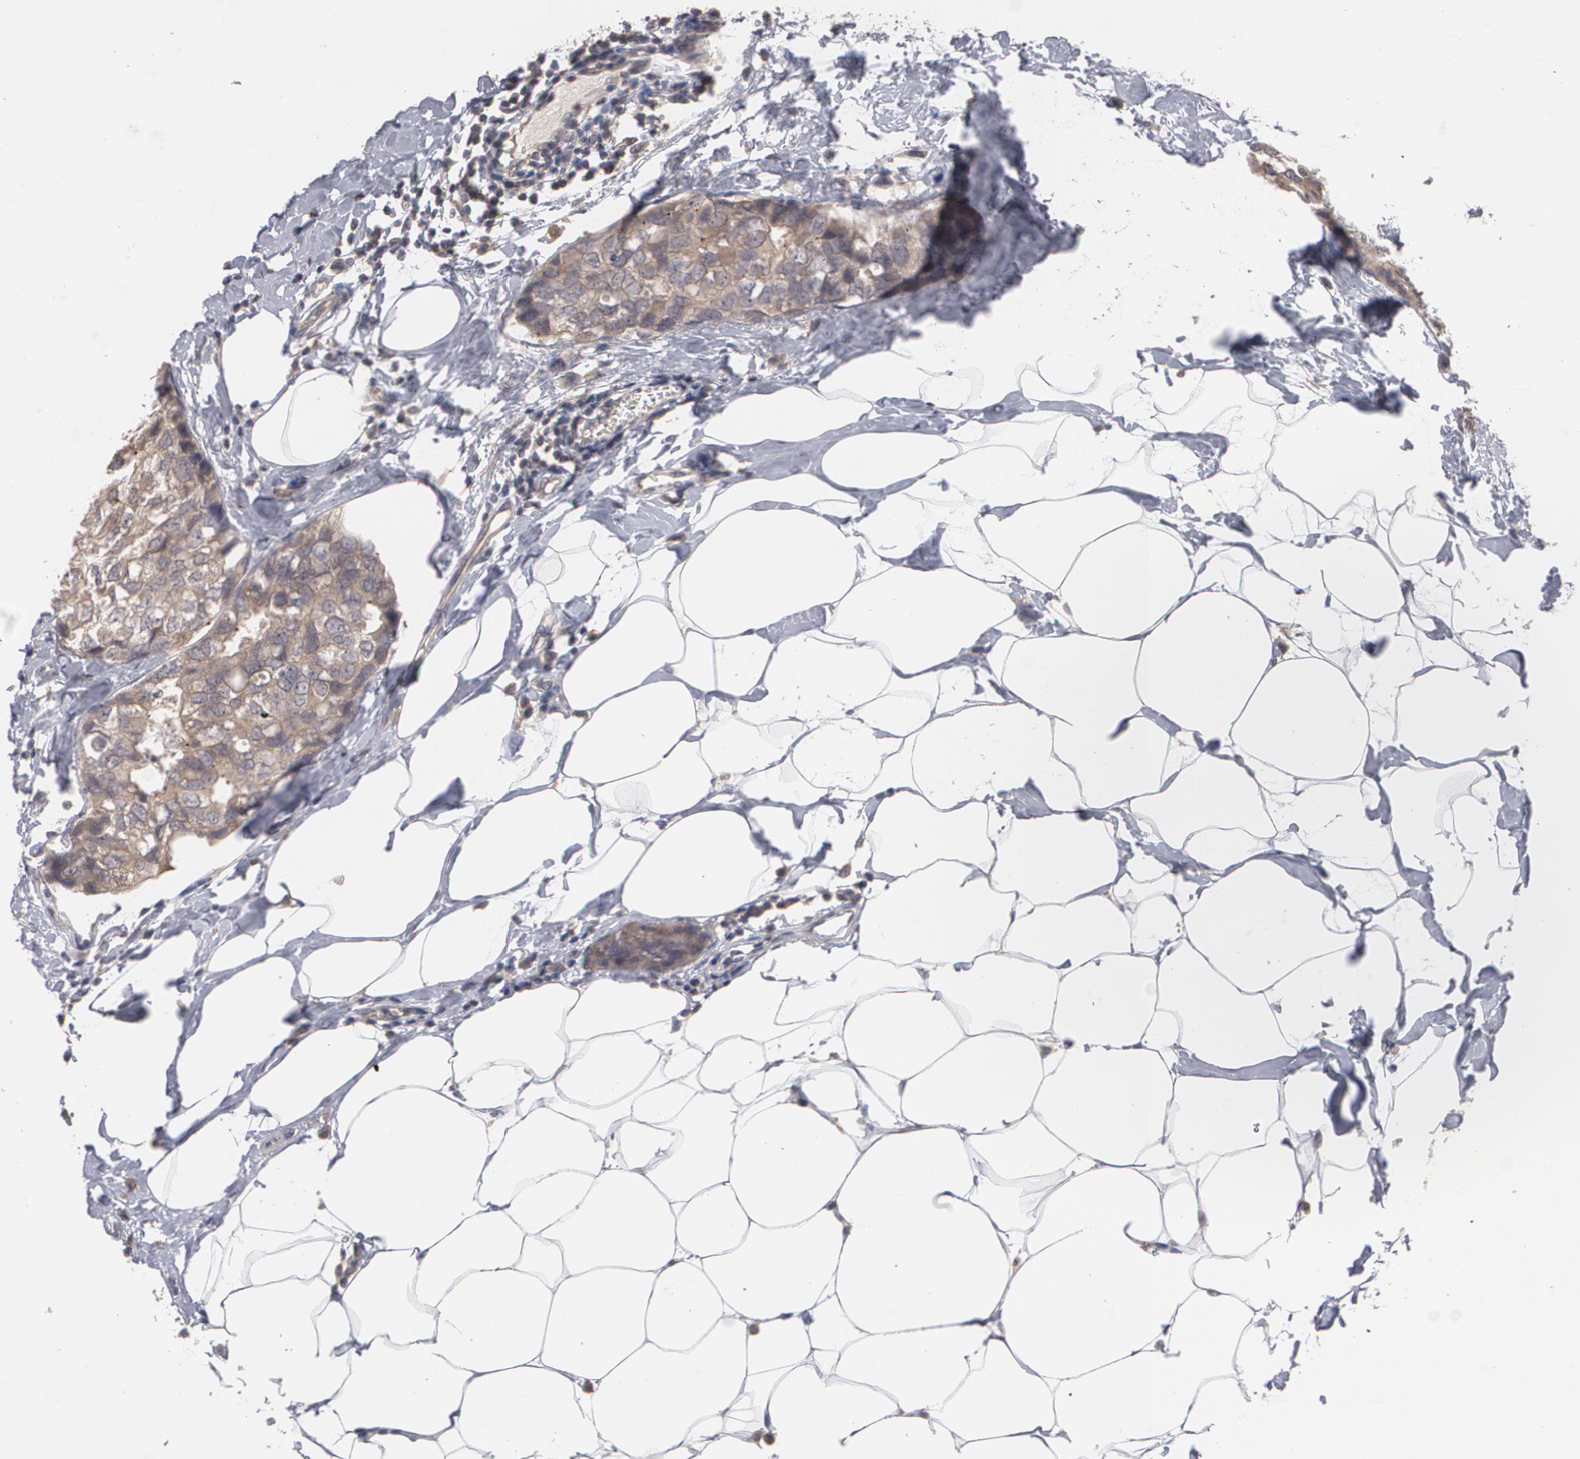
{"staining": {"intensity": "moderate", "quantity": ">75%", "location": "nuclear"}, "tissue": "breast cancer", "cell_type": "Tumor cells", "image_type": "cancer", "snomed": [{"axis": "morphology", "description": "Normal tissue, NOS"}, {"axis": "morphology", "description": "Duct carcinoma"}, {"axis": "topography", "description": "Breast"}], "caption": "Human breast cancer stained with a protein marker demonstrates moderate staining in tumor cells.", "gene": "ARF6", "patient": {"sex": "female", "age": 50}}